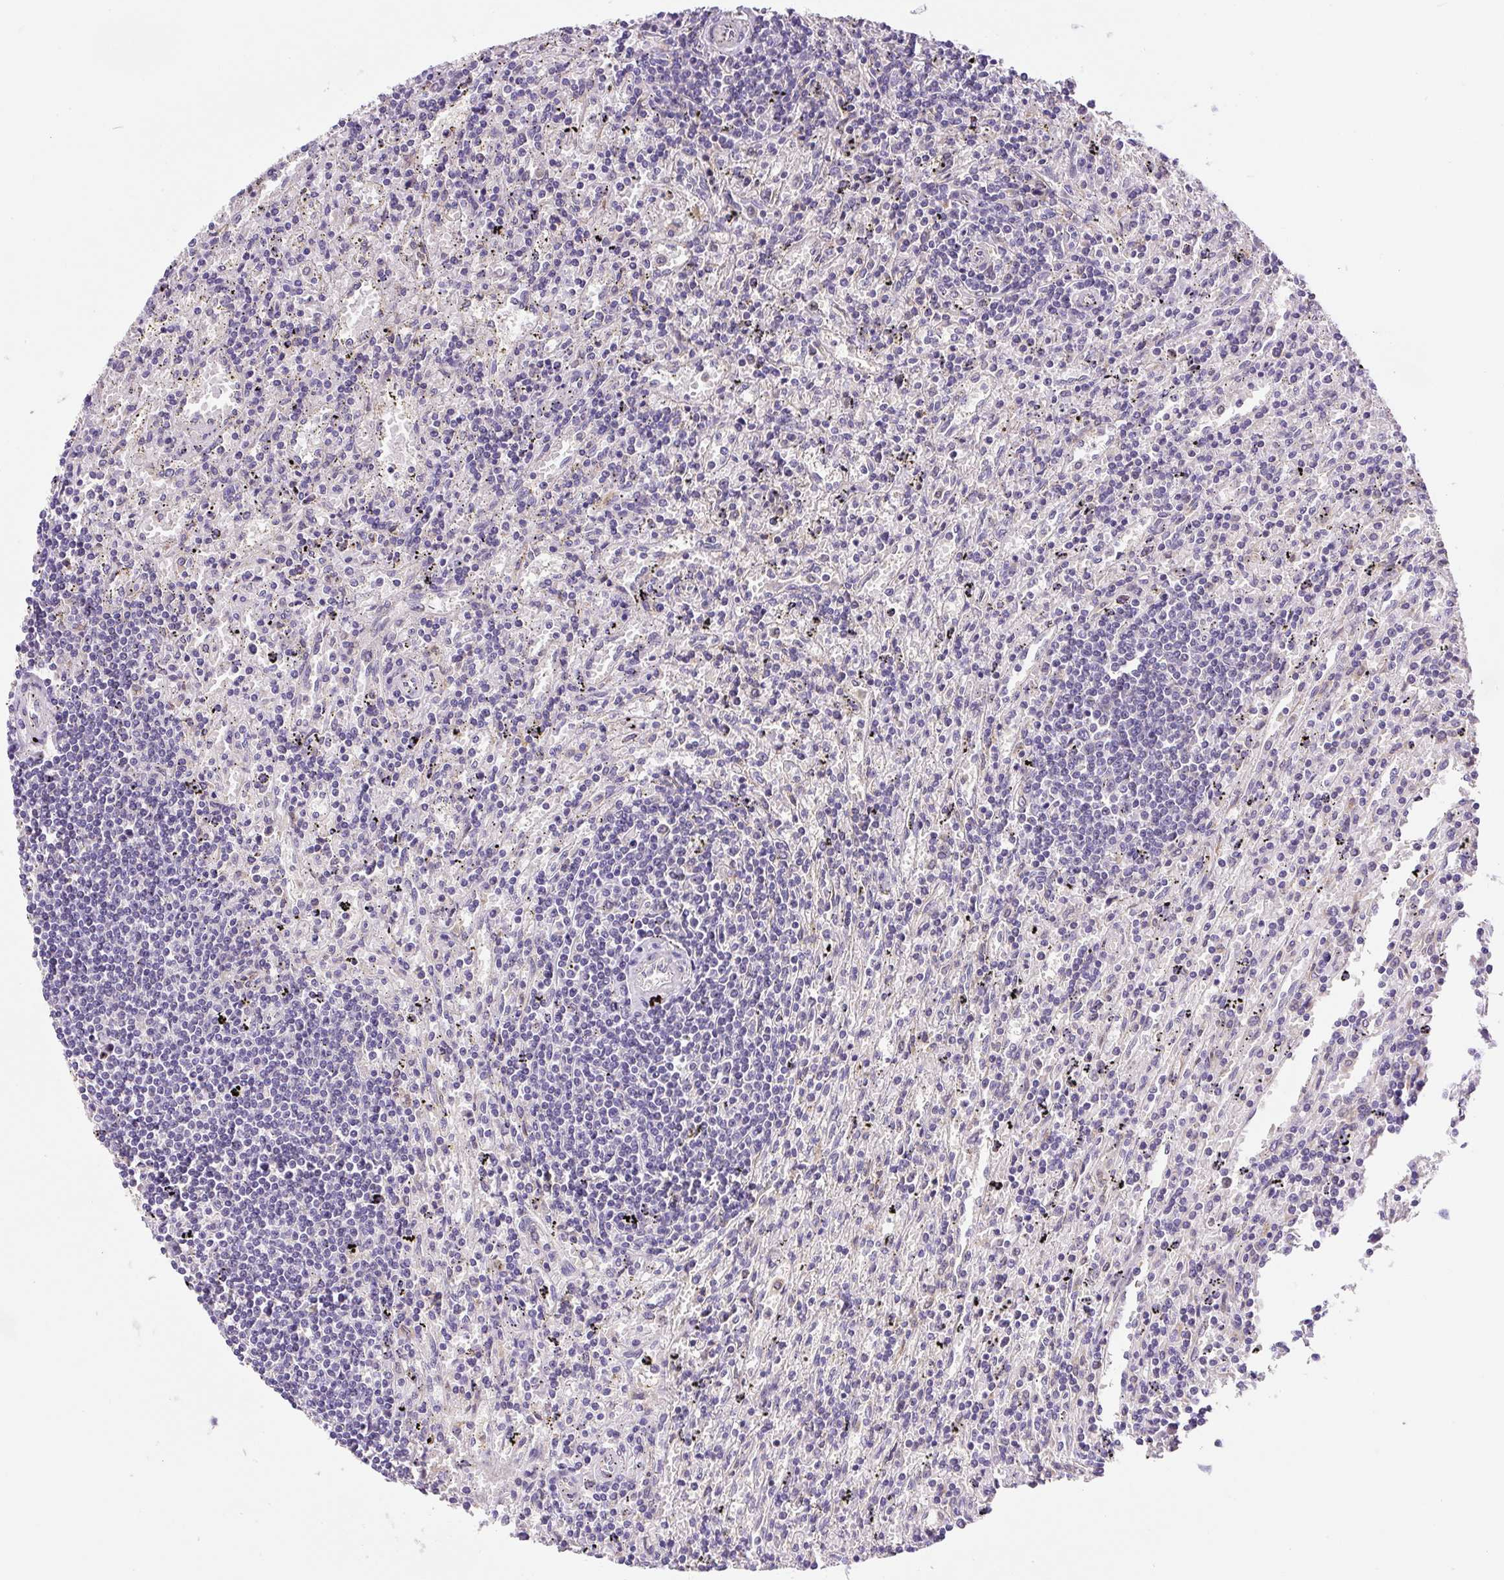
{"staining": {"intensity": "negative", "quantity": "none", "location": "none"}, "tissue": "lymphoma", "cell_type": "Tumor cells", "image_type": "cancer", "snomed": [{"axis": "morphology", "description": "Malignant lymphoma, non-Hodgkin's type, Low grade"}, {"axis": "topography", "description": "Spleen"}], "caption": "This is an immunohistochemistry histopathology image of lymphoma. There is no expression in tumor cells.", "gene": "PLA2G4A", "patient": {"sex": "male", "age": 76}}